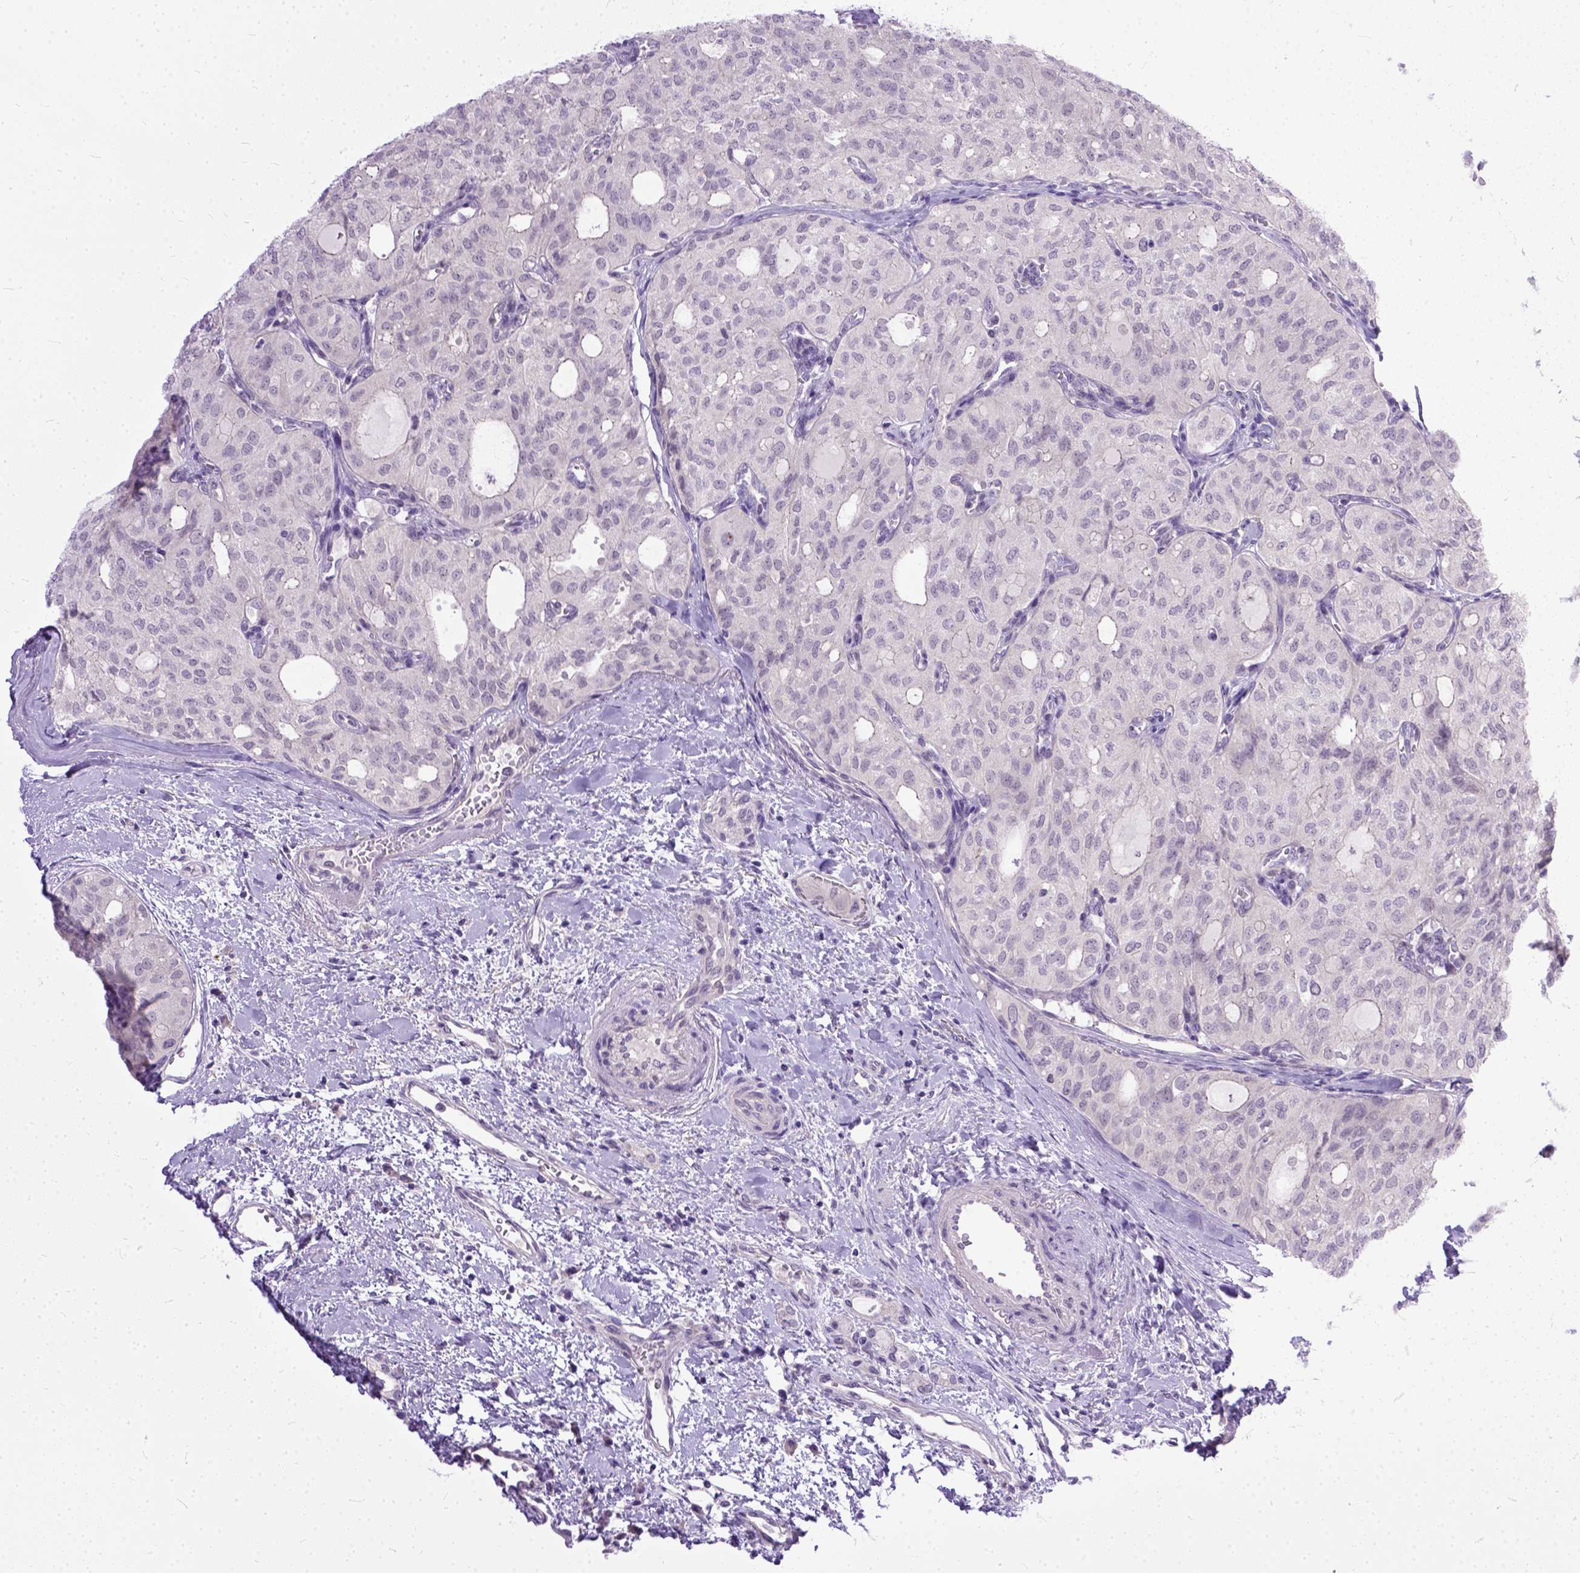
{"staining": {"intensity": "negative", "quantity": "none", "location": "none"}, "tissue": "thyroid cancer", "cell_type": "Tumor cells", "image_type": "cancer", "snomed": [{"axis": "morphology", "description": "Follicular adenoma carcinoma, NOS"}, {"axis": "topography", "description": "Thyroid gland"}], "caption": "The IHC micrograph has no significant staining in tumor cells of thyroid follicular adenoma carcinoma tissue.", "gene": "TCEAL7", "patient": {"sex": "male", "age": 75}}